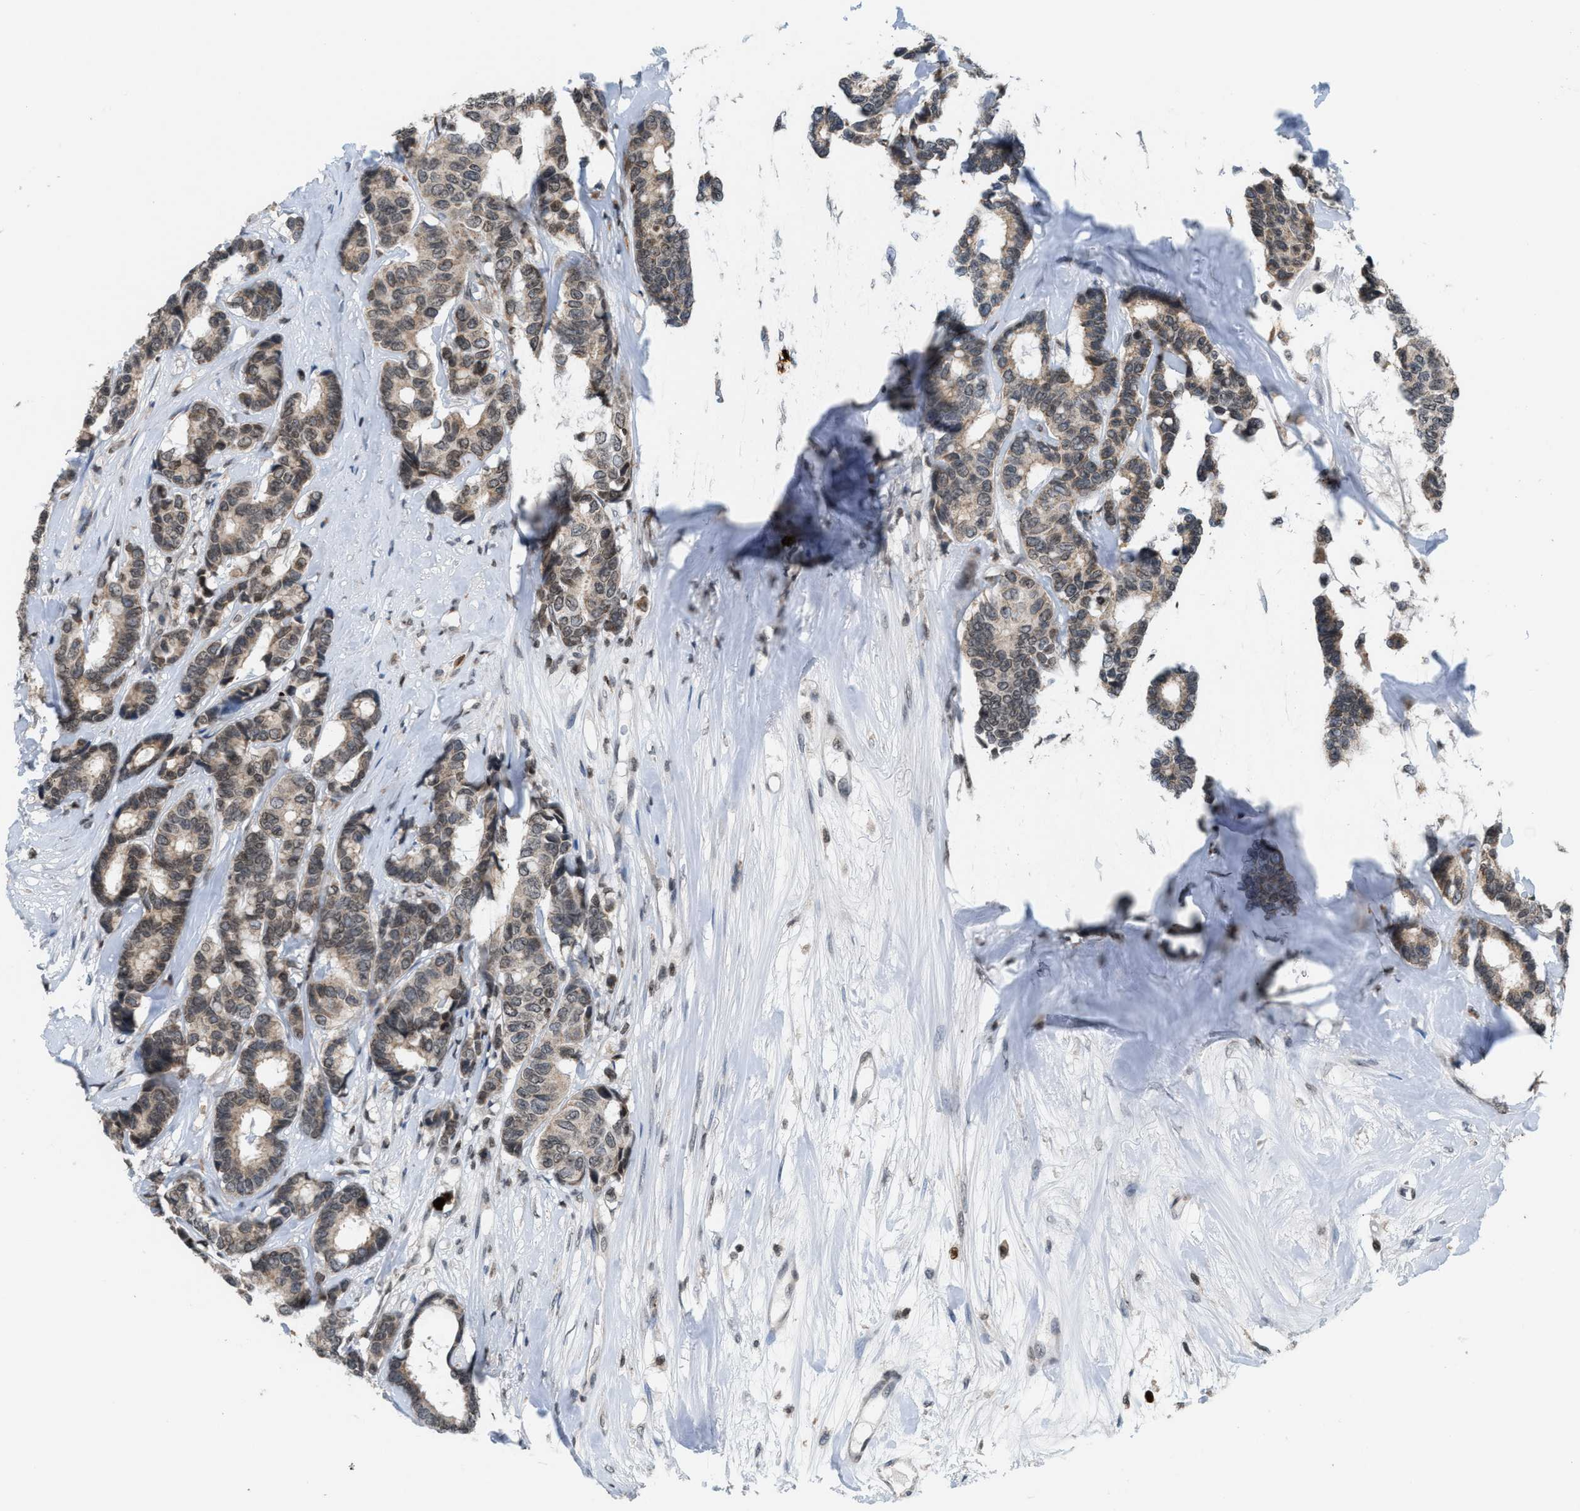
{"staining": {"intensity": "weak", "quantity": ">75%", "location": "cytoplasmic/membranous"}, "tissue": "breast cancer", "cell_type": "Tumor cells", "image_type": "cancer", "snomed": [{"axis": "morphology", "description": "Duct carcinoma"}, {"axis": "topography", "description": "Breast"}], "caption": "A micrograph of human breast cancer stained for a protein demonstrates weak cytoplasmic/membranous brown staining in tumor cells.", "gene": "PRUNE2", "patient": {"sex": "female", "age": 87}}